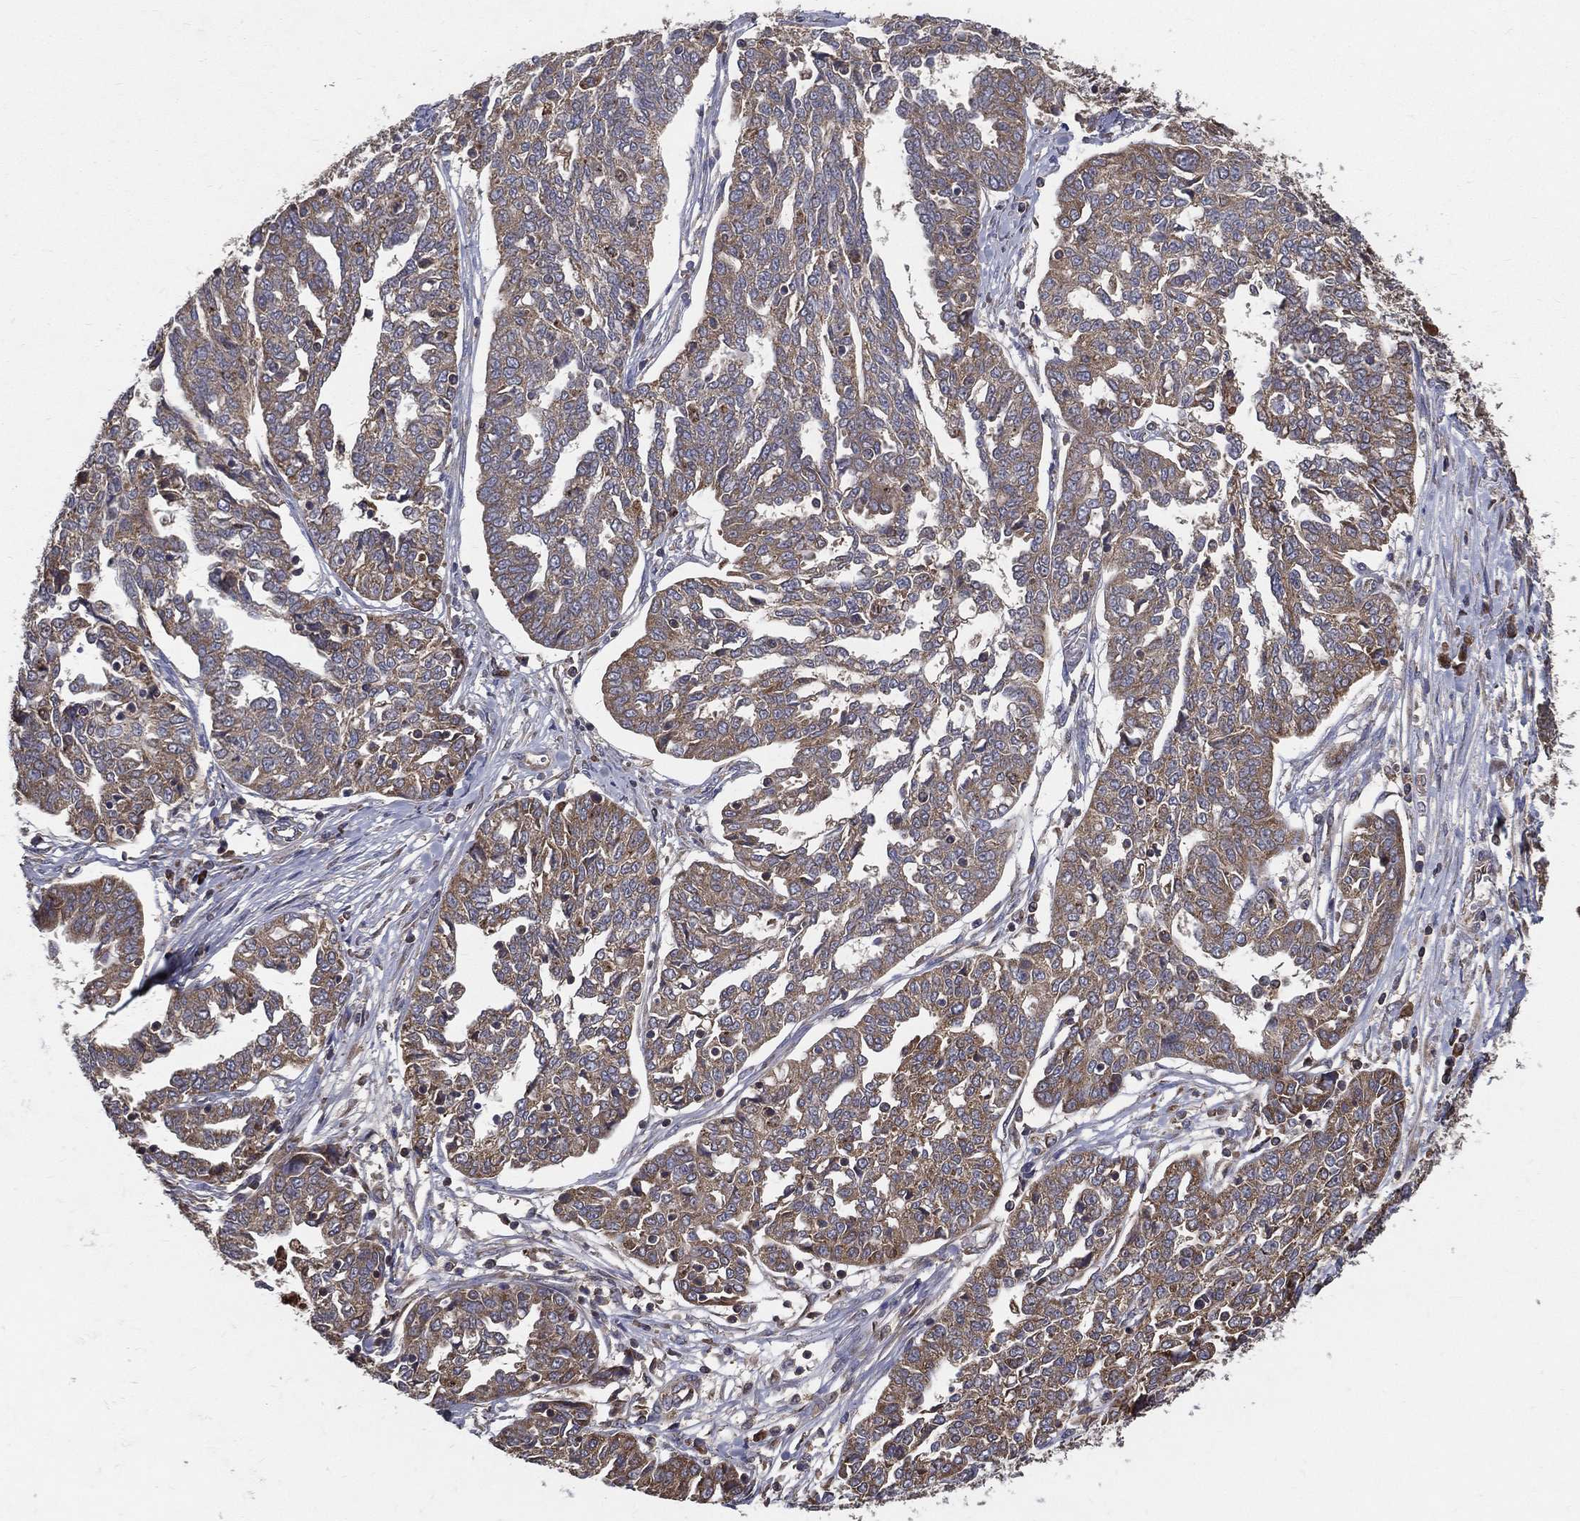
{"staining": {"intensity": "moderate", "quantity": ">75%", "location": "cytoplasmic/membranous"}, "tissue": "ovarian cancer", "cell_type": "Tumor cells", "image_type": "cancer", "snomed": [{"axis": "morphology", "description": "Cystadenocarcinoma, serous, NOS"}, {"axis": "topography", "description": "Ovary"}], "caption": "This micrograph displays immunohistochemistry (IHC) staining of ovarian serous cystadenocarcinoma, with medium moderate cytoplasmic/membranous staining in approximately >75% of tumor cells.", "gene": "MT-ND1", "patient": {"sex": "female", "age": 67}}